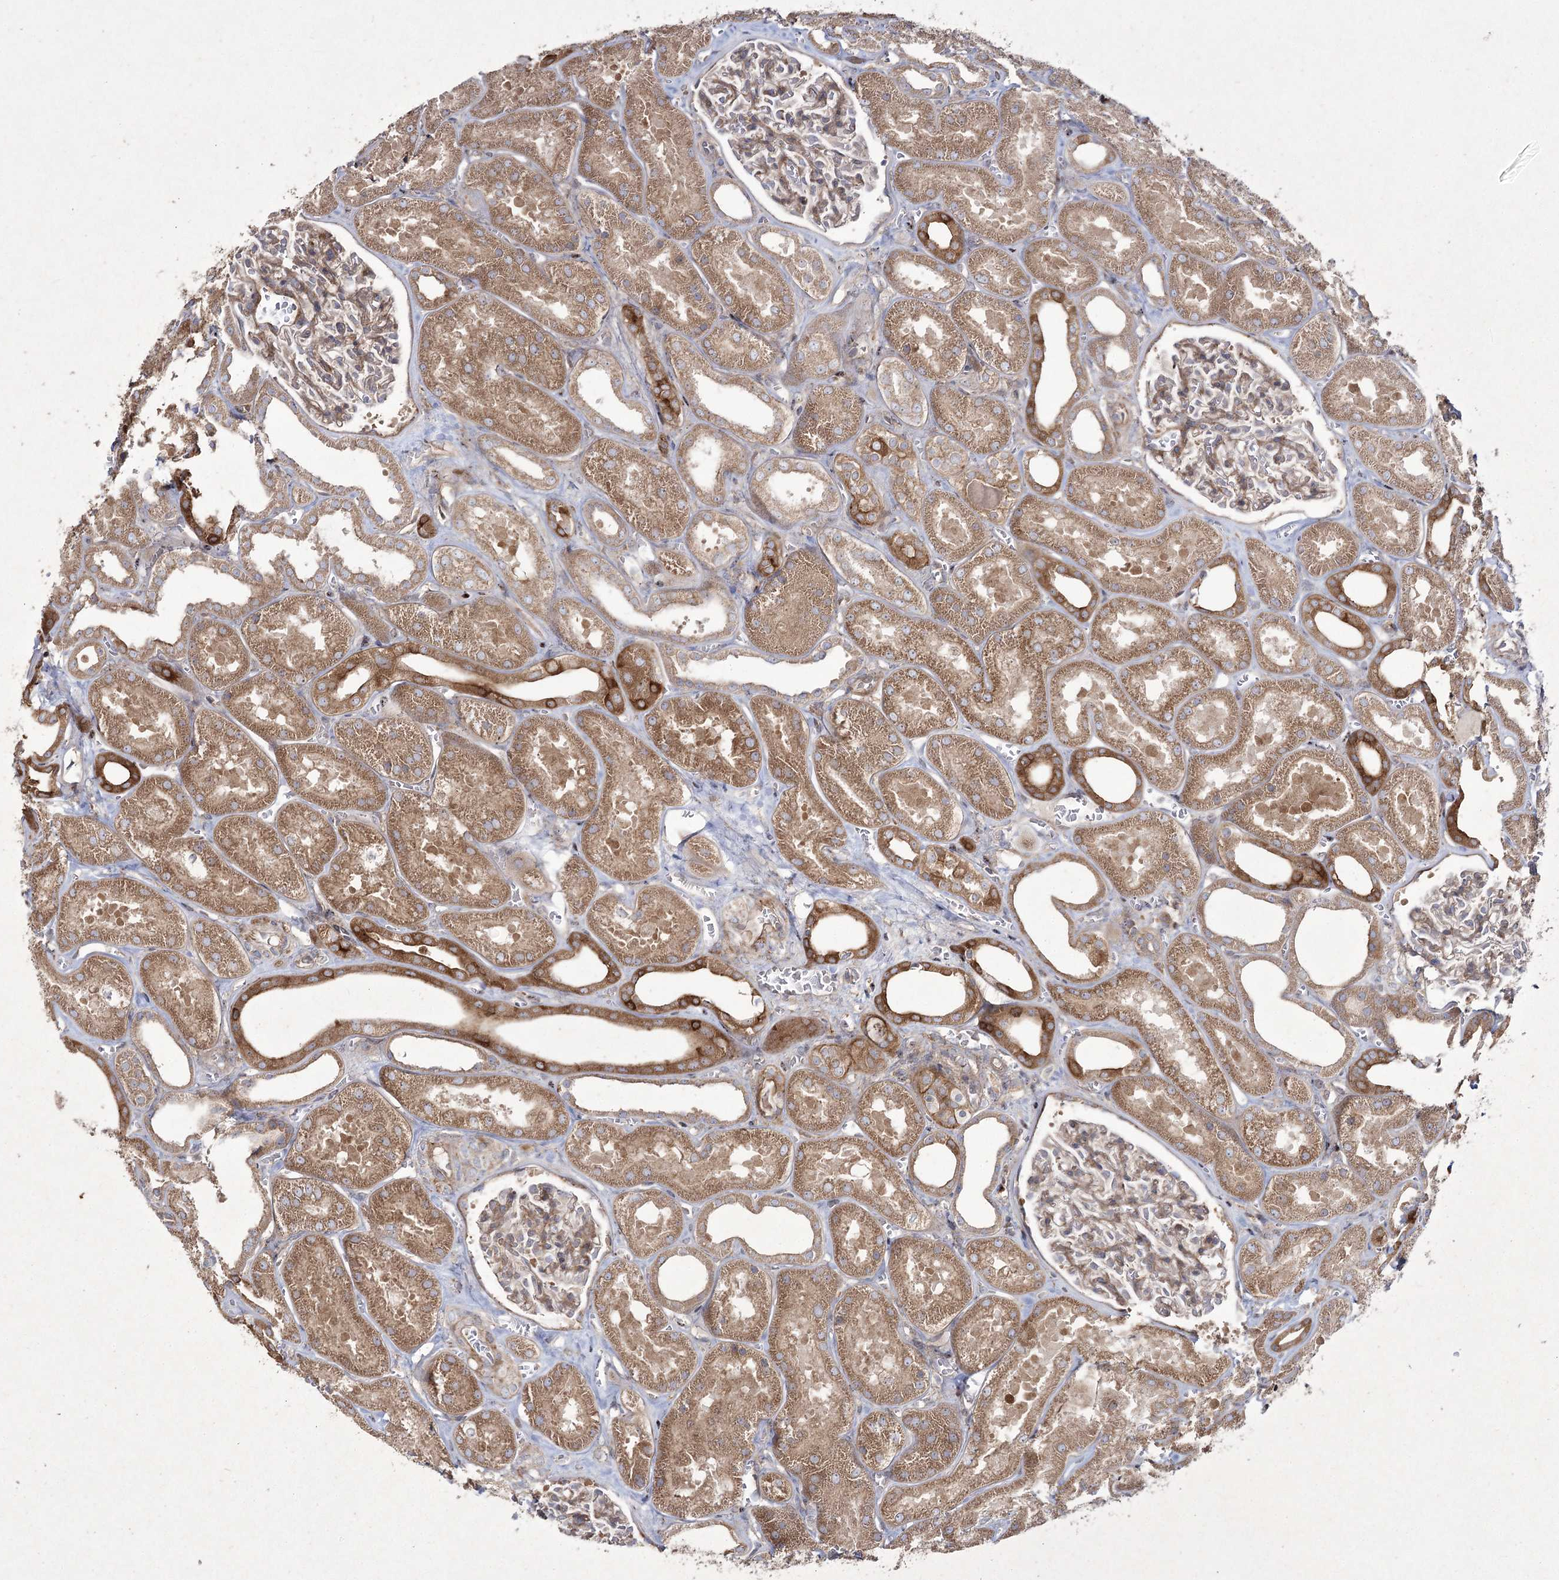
{"staining": {"intensity": "weak", "quantity": "25%-75%", "location": "cytoplasmic/membranous"}, "tissue": "kidney", "cell_type": "Cells in glomeruli", "image_type": "normal", "snomed": [{"axis": "morphology", "description": "Normal tissue, NOS"}, {"axis": "morphology", "description": "Adenocarcinoma, NOS"}, {"axis": "topography", "description": "Kidney"}], "caption": "Immunohistochemistry of benign kidney reveals low levels of weak cytoplasmic/membranous positivity in approximately 25%-75% of cells in glomeruli. Using DAB (3,3'-diaminobenzidine) (brown) and hematoxylin (blue) stains, captured at high magnification using brightfield microscopy.", "gene": "SH3TC1", "patient": {"sex": "female", "age": 68}}